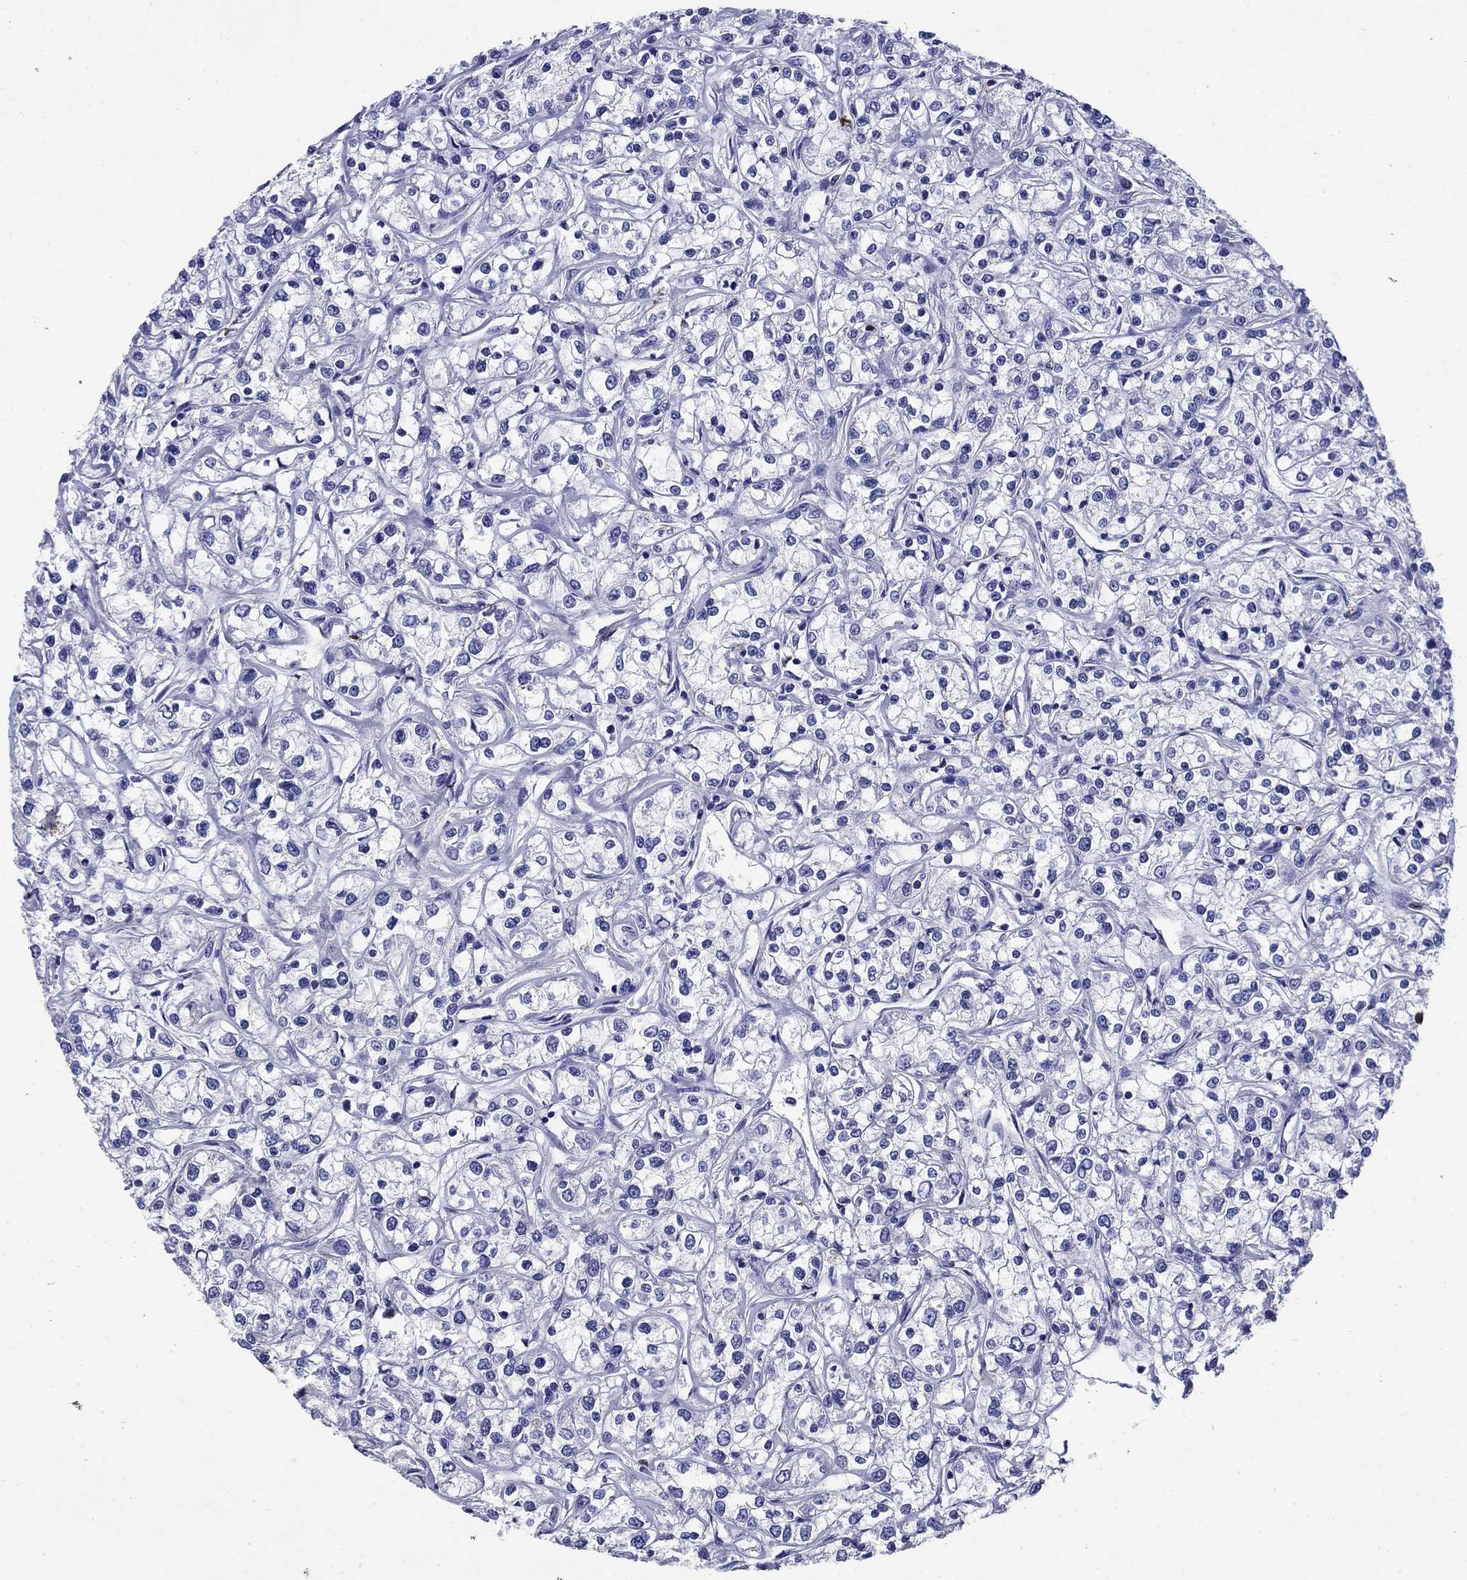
{"staining": {"intensity": "negative", "quantity": "none", "location": "none"}, "tissue": "renal cancer", "cell_type": "Tumor cells", "image_type": "cancer", "snomed": [{"axis": "morphology", "description": "Adenocarcinoma, NOS"}, {"axis": "topography", "description": "Kidney"}], "caption": "Protein analysis of renal adenocarcinoma reveals no significant positivity in tumor cells.", "gene": "TFR2", "patient": {"sex": "female", "age": 59}}